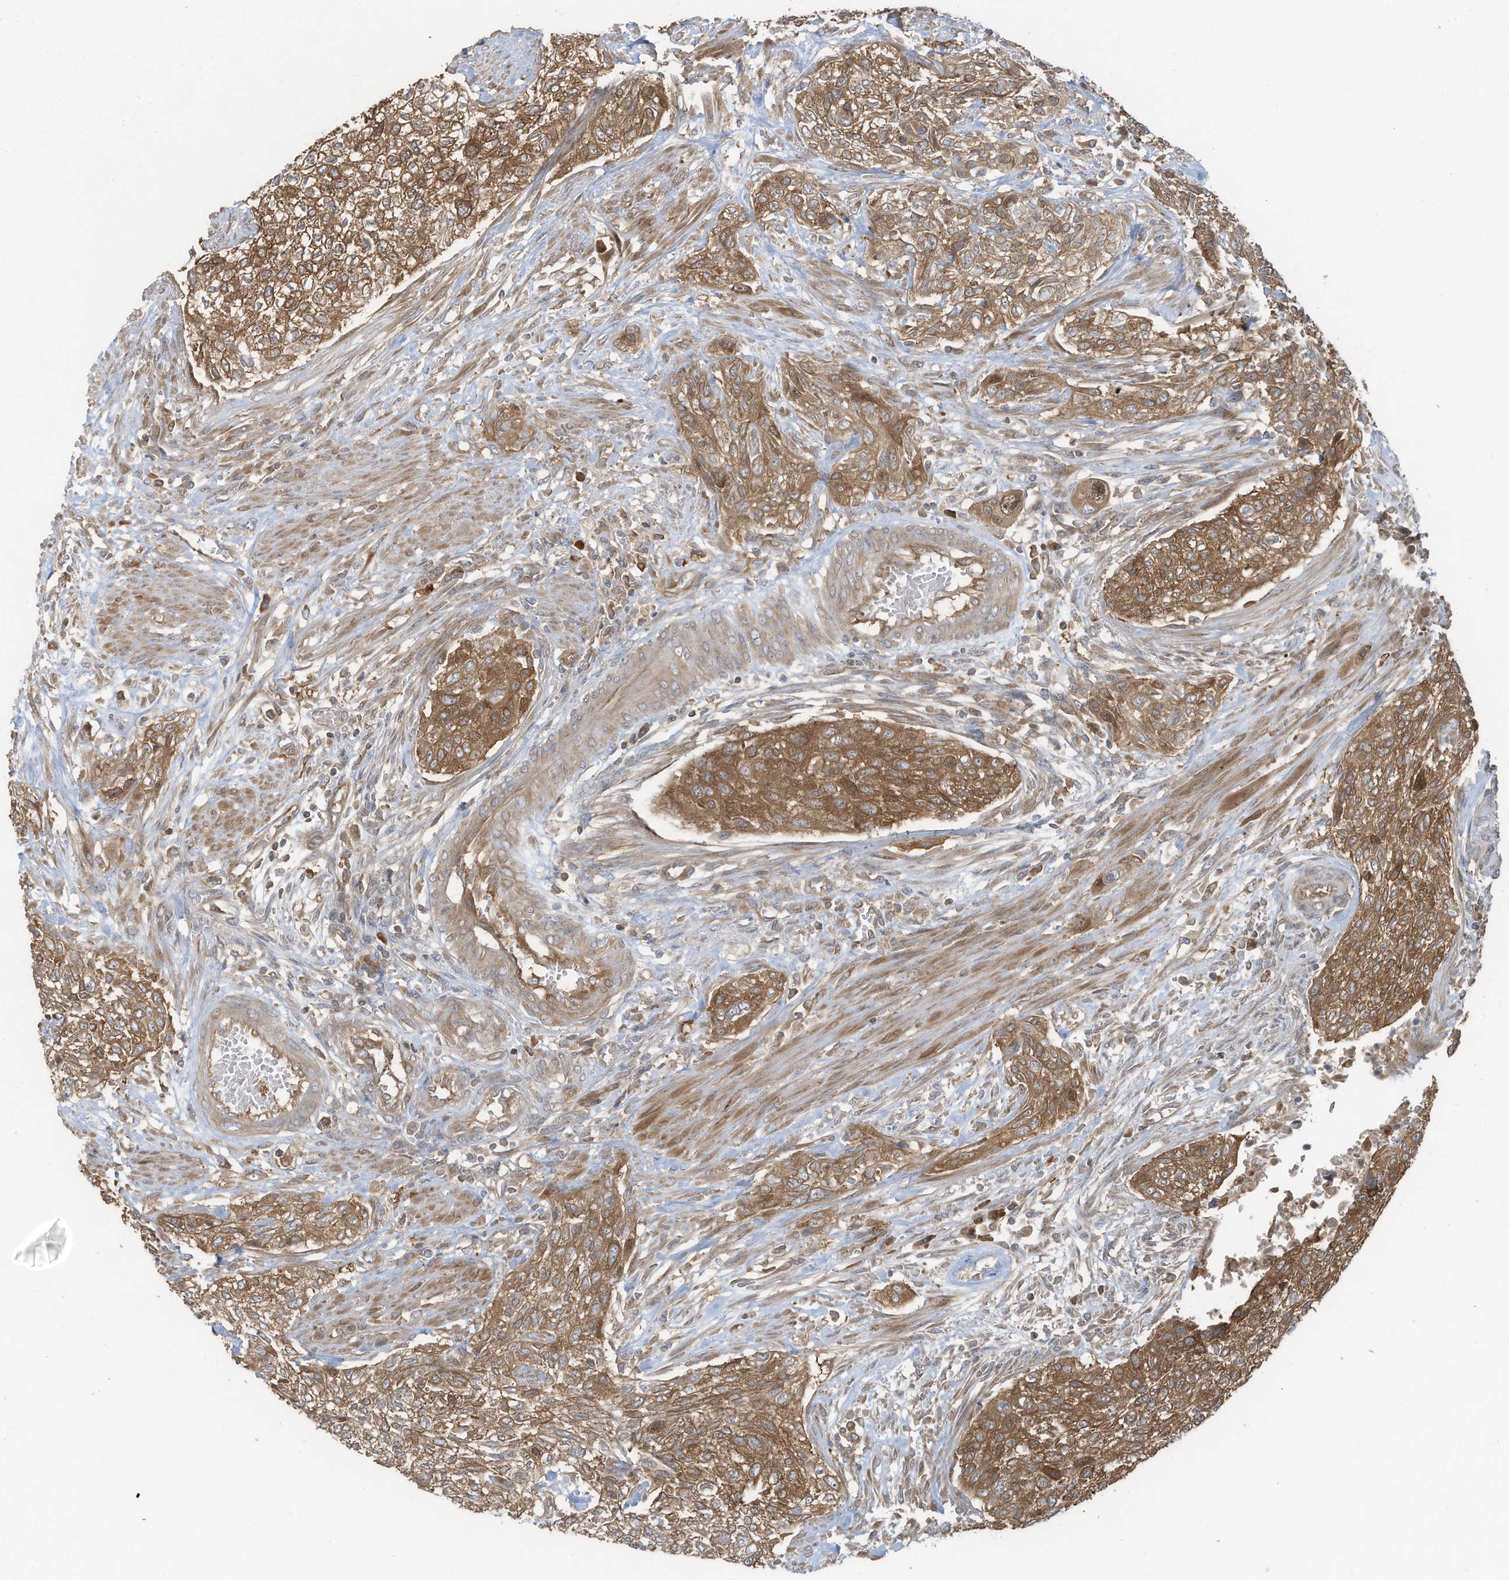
{"staining": {"intensity": "moderate", "quantity": ">75%", "location": "cytoplasmic/membranous"}, "tissue": "urothelial cancer", "cell_type": "Tumor cells", "image_type": "cancer", "snomed": [{"axis": "morphology", "description": "Urothelial carcinoma, High grade"}, {"axis": "topography", "description": "Urinary bladder"}], "caption": "Moderate cytoplasmic/membranous protein staining is identified in approximately >75% of tumor cells in high-grade urothelial carcinoma.", "gene": "OLA1", "patient": {"sex": "male", "age": 35}}